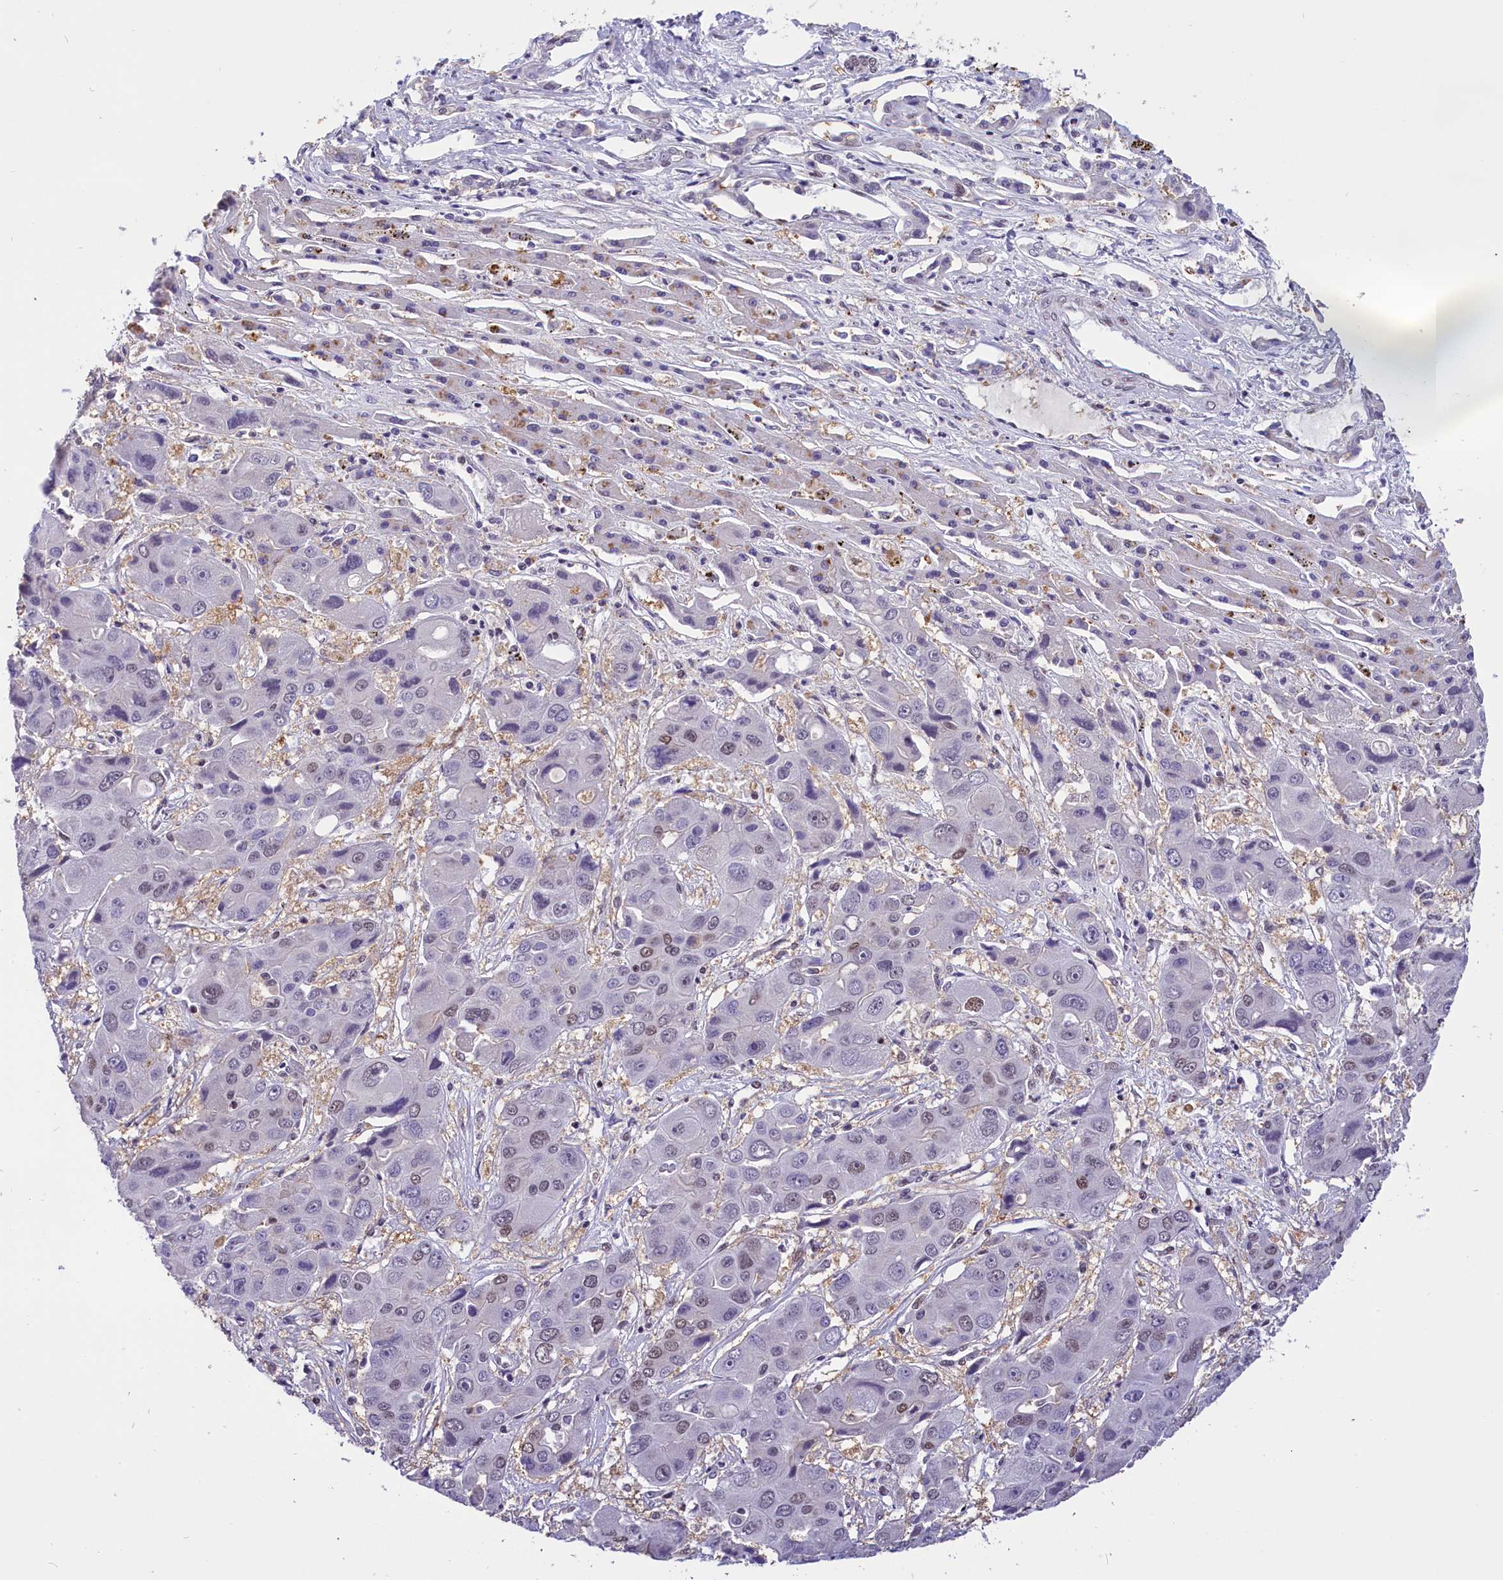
{"staining": {"intensity": "weak", "quantity": "<25%", "location": "nuclear"}, "tissue": "liver cancer", "cell_type": "Tumor cells", "image_type": "cancer", "snomed": [{"axis": "morphology", "description": "Cholangiocarcinoma"}, {"axis": "topography", "description": "Liver"}], "caption": "Immunohistochemical staining of liver cancer displays no significant staining in tumor cells.", "gene": "ZC3H4", "patient": {"sex": "male", "age": 67}}